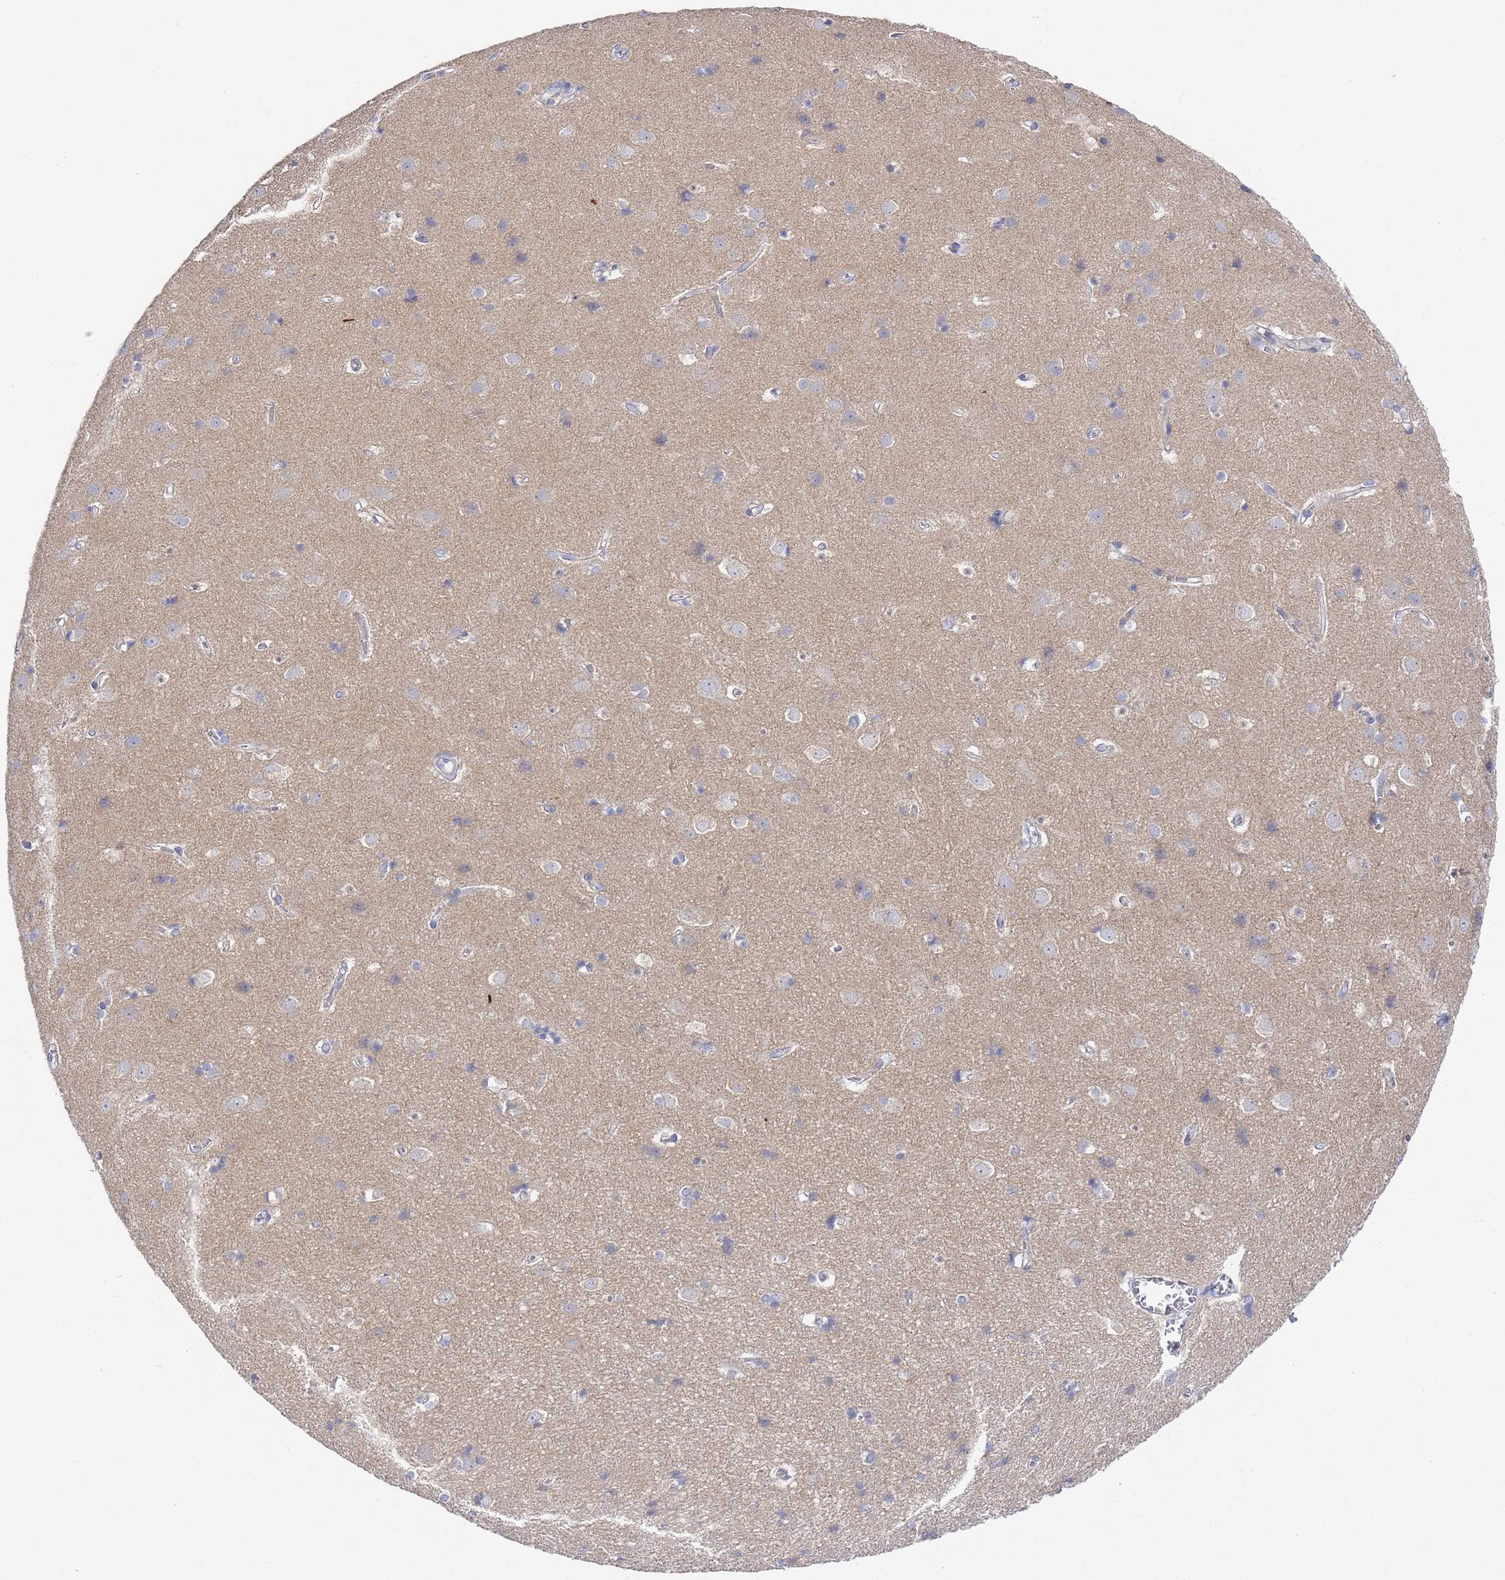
{"staining": {"intensity": "negative", "quantity": "none", "location": "none"}, "tissue": "cerebral cortex", "cell_type": "Endothelial cells", "image_type": "normal", "snomed": [{"axis": "morphology", "description": "Normal tissue, NOS"}, {"axis": "topography", "description": "Cerebral cortex"}], "caption": "This is an immunohistochemistry photomicrograph of unremarkable cerebral cortex. There is no staining in endothelial cells.", "gene": "NPEPPS", "patient": {"sex": "male", "age": 54}}